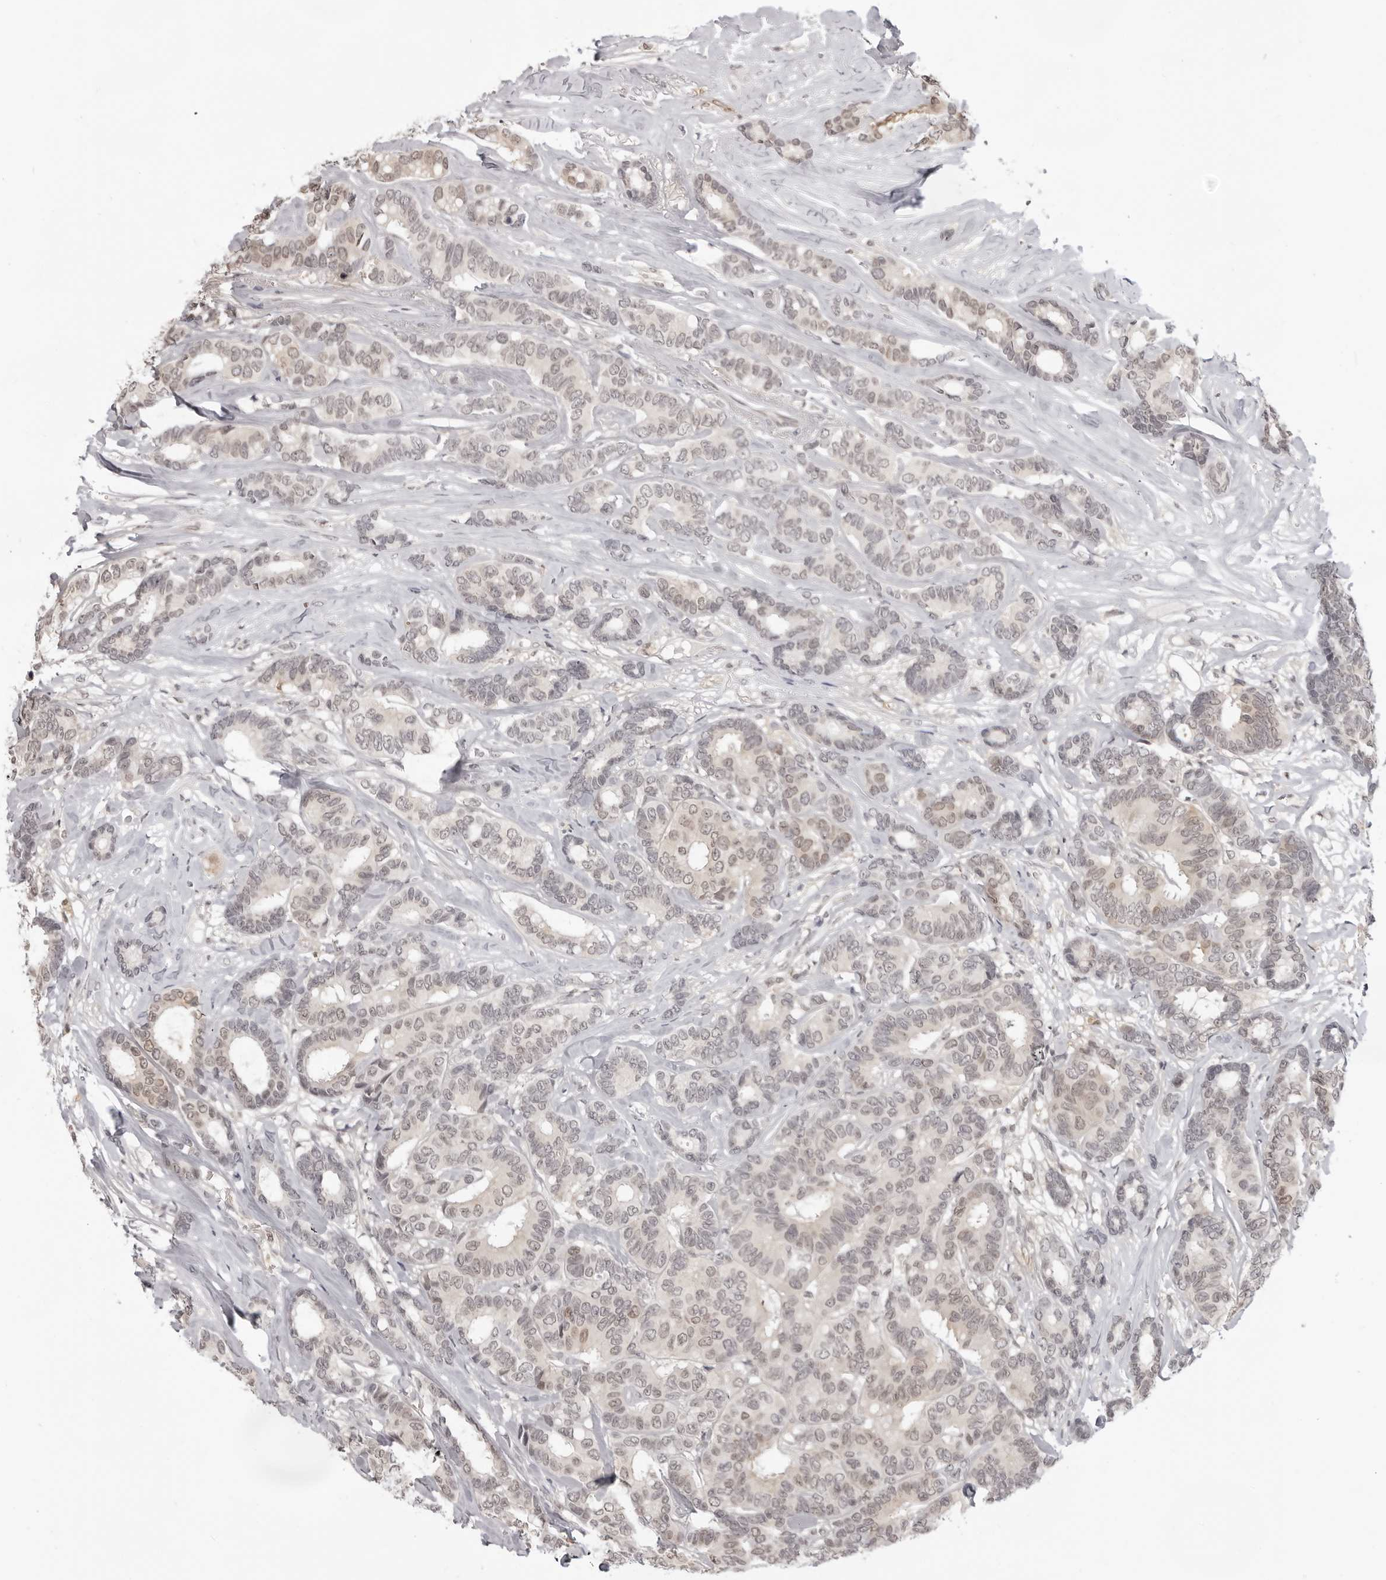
{"staining": {"intensity": "weak", "quantity": ">75%", "location": "nuclear"}, "tissue": "breast cancer", "cell_type": "Tumor cells", "image_type": "cancer", "snomed": [{"axis": "morphology", "description": "Duct carcinoma"}, {"axis": "topography", "description": "Breast"}], "caption": "The micrograph displays staining of breast cancer, revealing weak nuclear protein expression (brown color) within tumor cells.", "gene": "SRGAP2", "patient": {"sex": "female", "age": 87}}